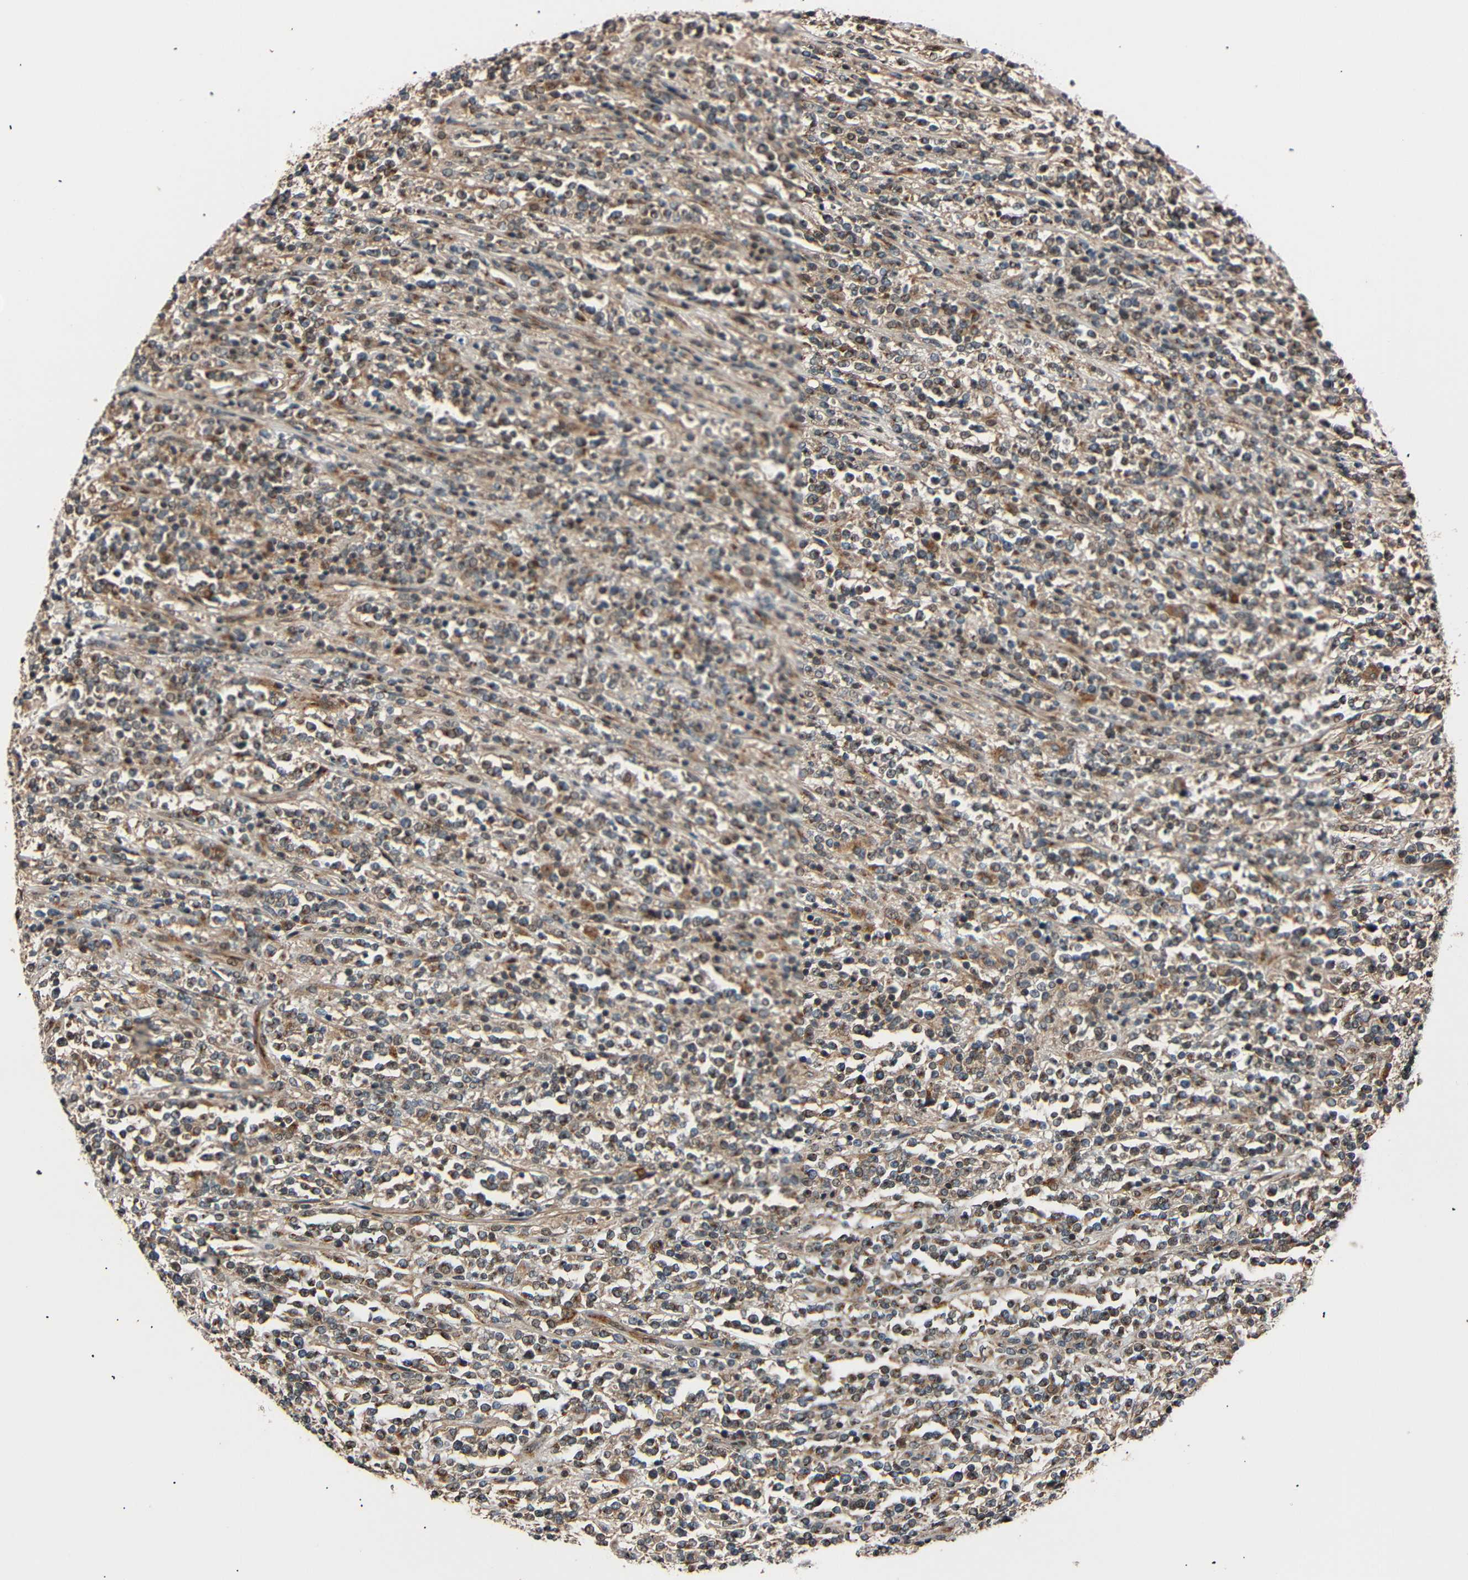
{"staining": {"intensity": "moderate", "quantity": "25%-75%", "location": "cytoplasmic/membranous,nuclear"}, "tissue": "lymphoma", "cell_type": "Tumor cells", "image_type": "cancer", "snomed": [{"axis": "morphology", "description": "Malignant lymphoma, non-Hodgkin's type, High grade"}, {"axis": "topography", "description": "Soft tissue"}], "caption": "Human lymphoma stained with a protein marker displays moderate staining in tumor cells.", "gene": "AKAP9", "patient": {"sex": "male", "age": 18}}